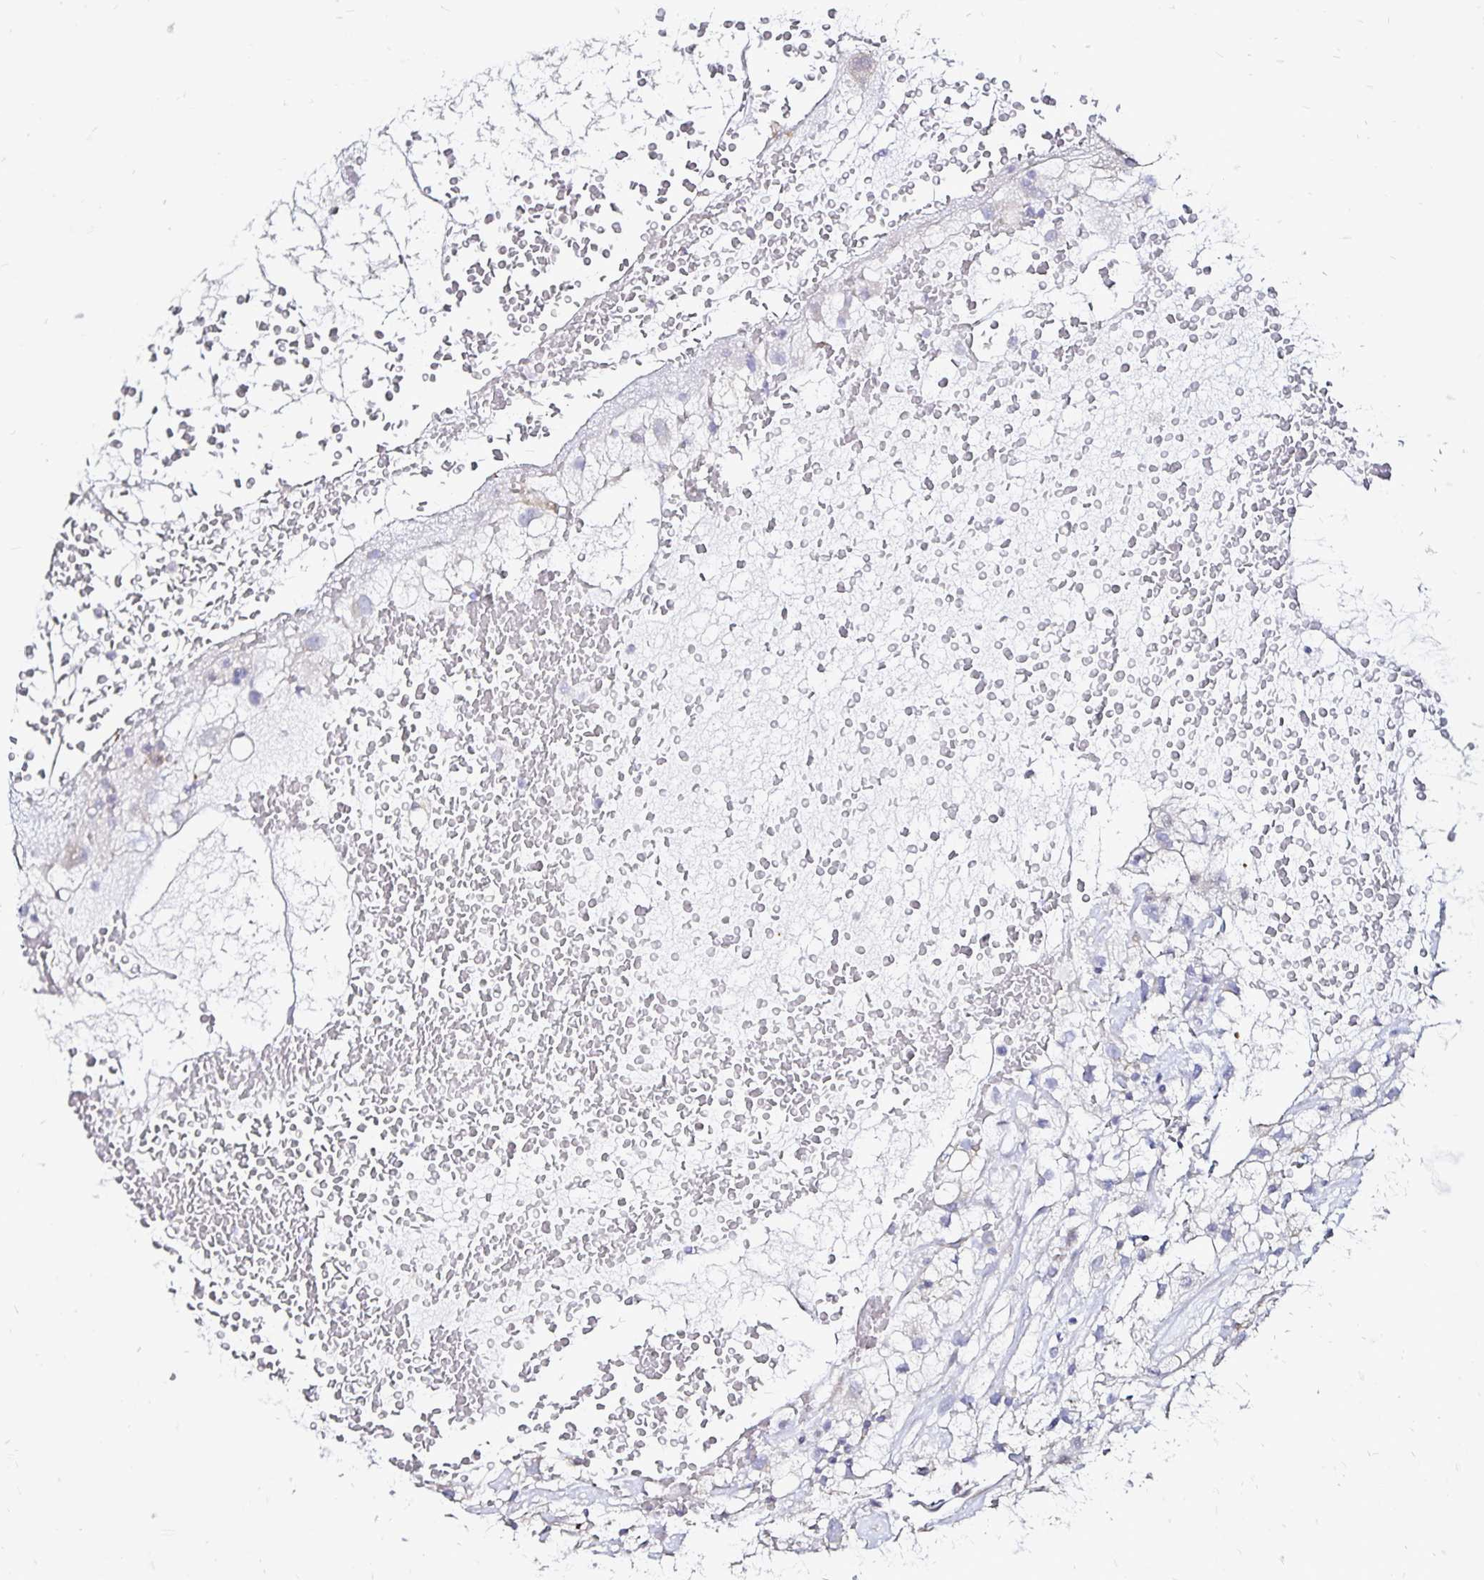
{"staining": {"intensity": "negative", "quantity": "none", "location": "none"}, "tissue": "renal cancer", "cell_type": "Tumor cells", "image_type": "cancer", "snomed": [{"axis": "morphology", "description": "Adenocarcinoma, NOS"}, {"axis": "topography", "description": "Kidney"}], "caption": "Renal adenocarcinoma stained for a protein using immunohistochemistry reveals no expression tumor cells.", "gene": "SLC5A1", "patient": {"sex": "male", "age": 59}}